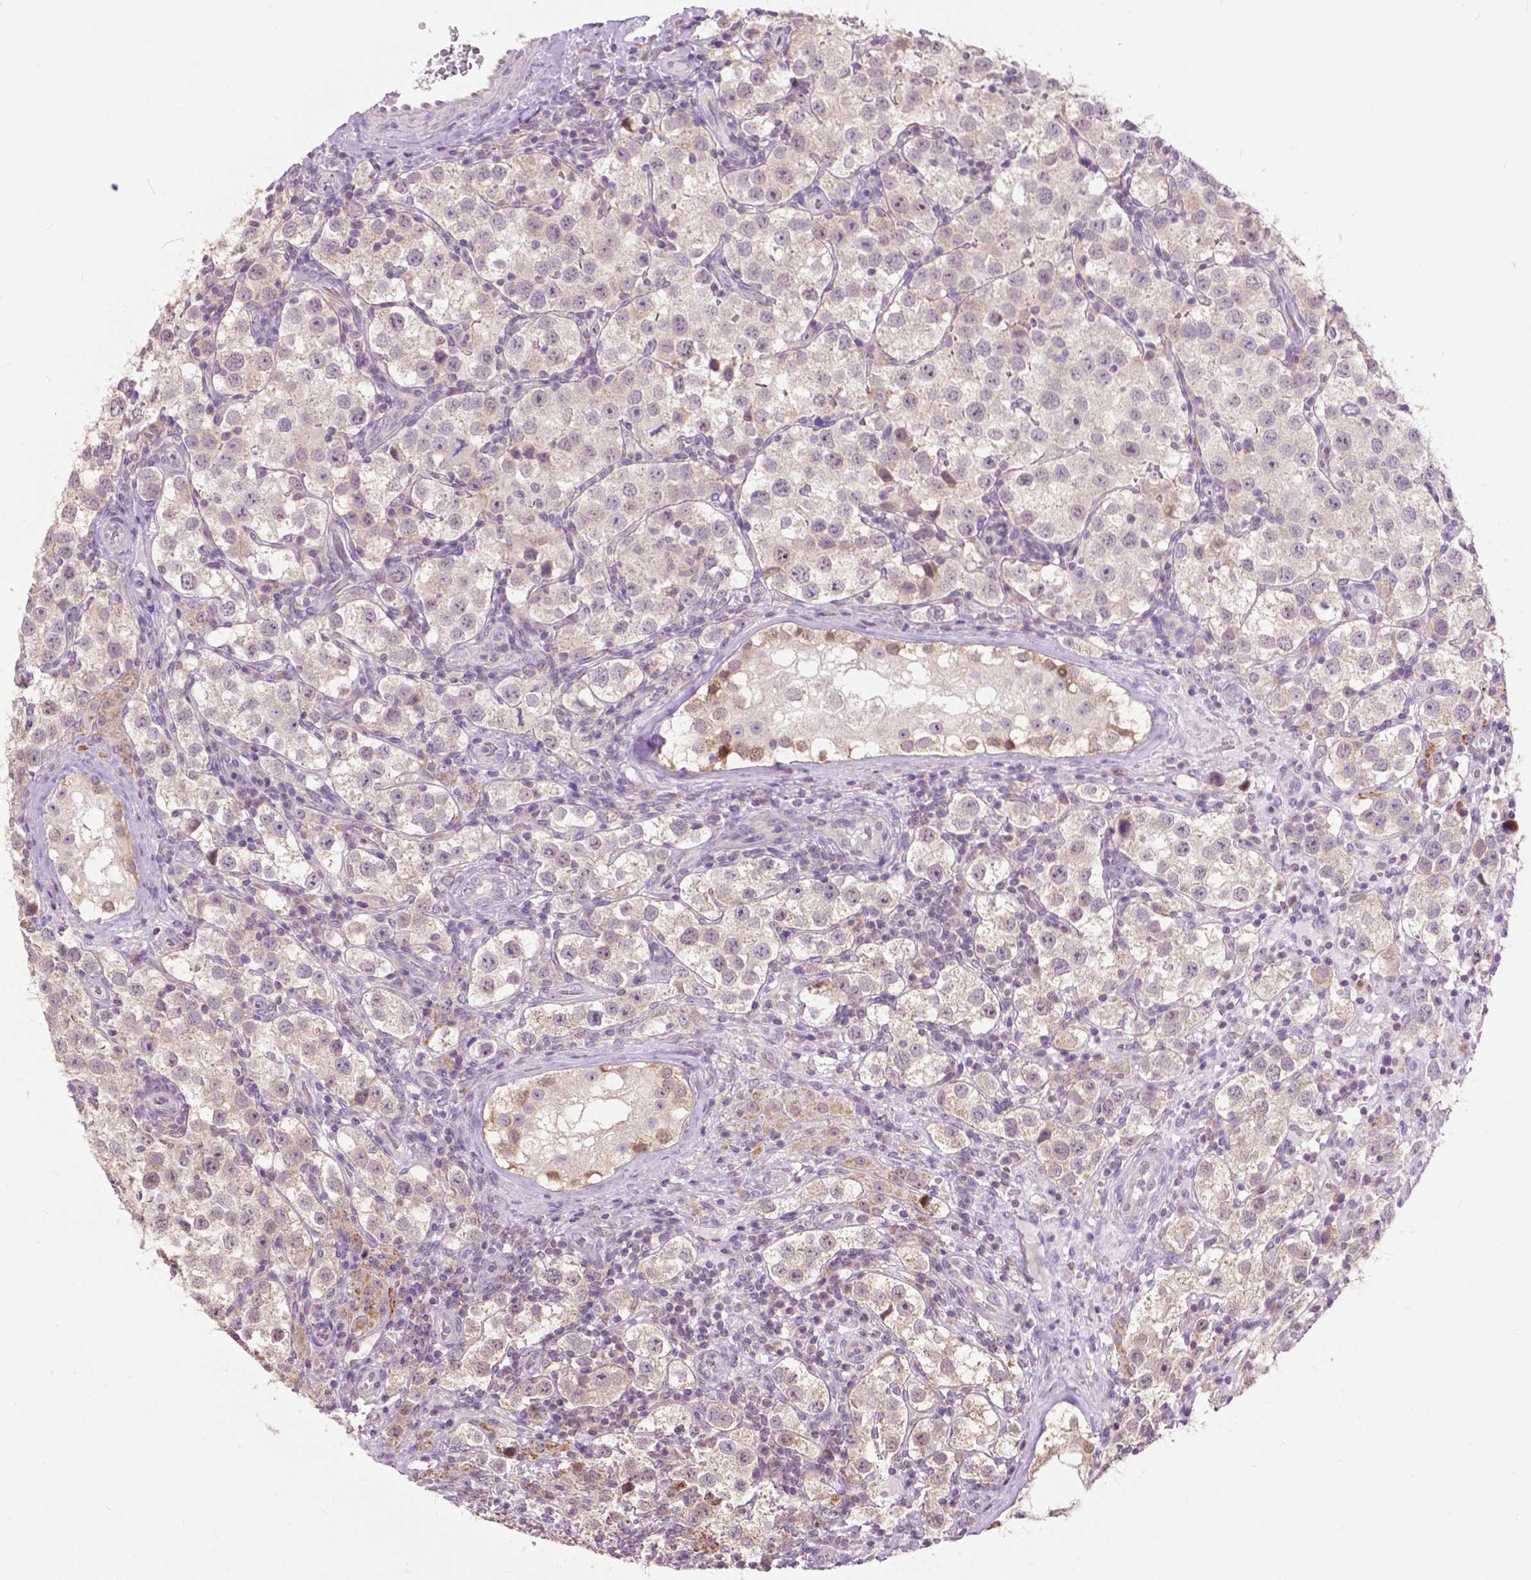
{"staining": {"intensity": "negative", "quantity": "none", "location": "none"}, "tissue": "testis cancer", "cell_type": "Tumor cells", "image_type": "cancer", "snomed": [{"axis": "morphology", "description": "Seminoma, NOS"}, {"axis": "topography", "description": "Testis"}], "caption": "Immunohistochemistry (IHC) histopathology image of neoplastic tissue: testis seminoma stained with DAB (3,3'-diaminobenzidine) shows no significant protein staining in tumor cells.", "gene": "TTC9B", "patient": {"sex": "male", "age": 37}}